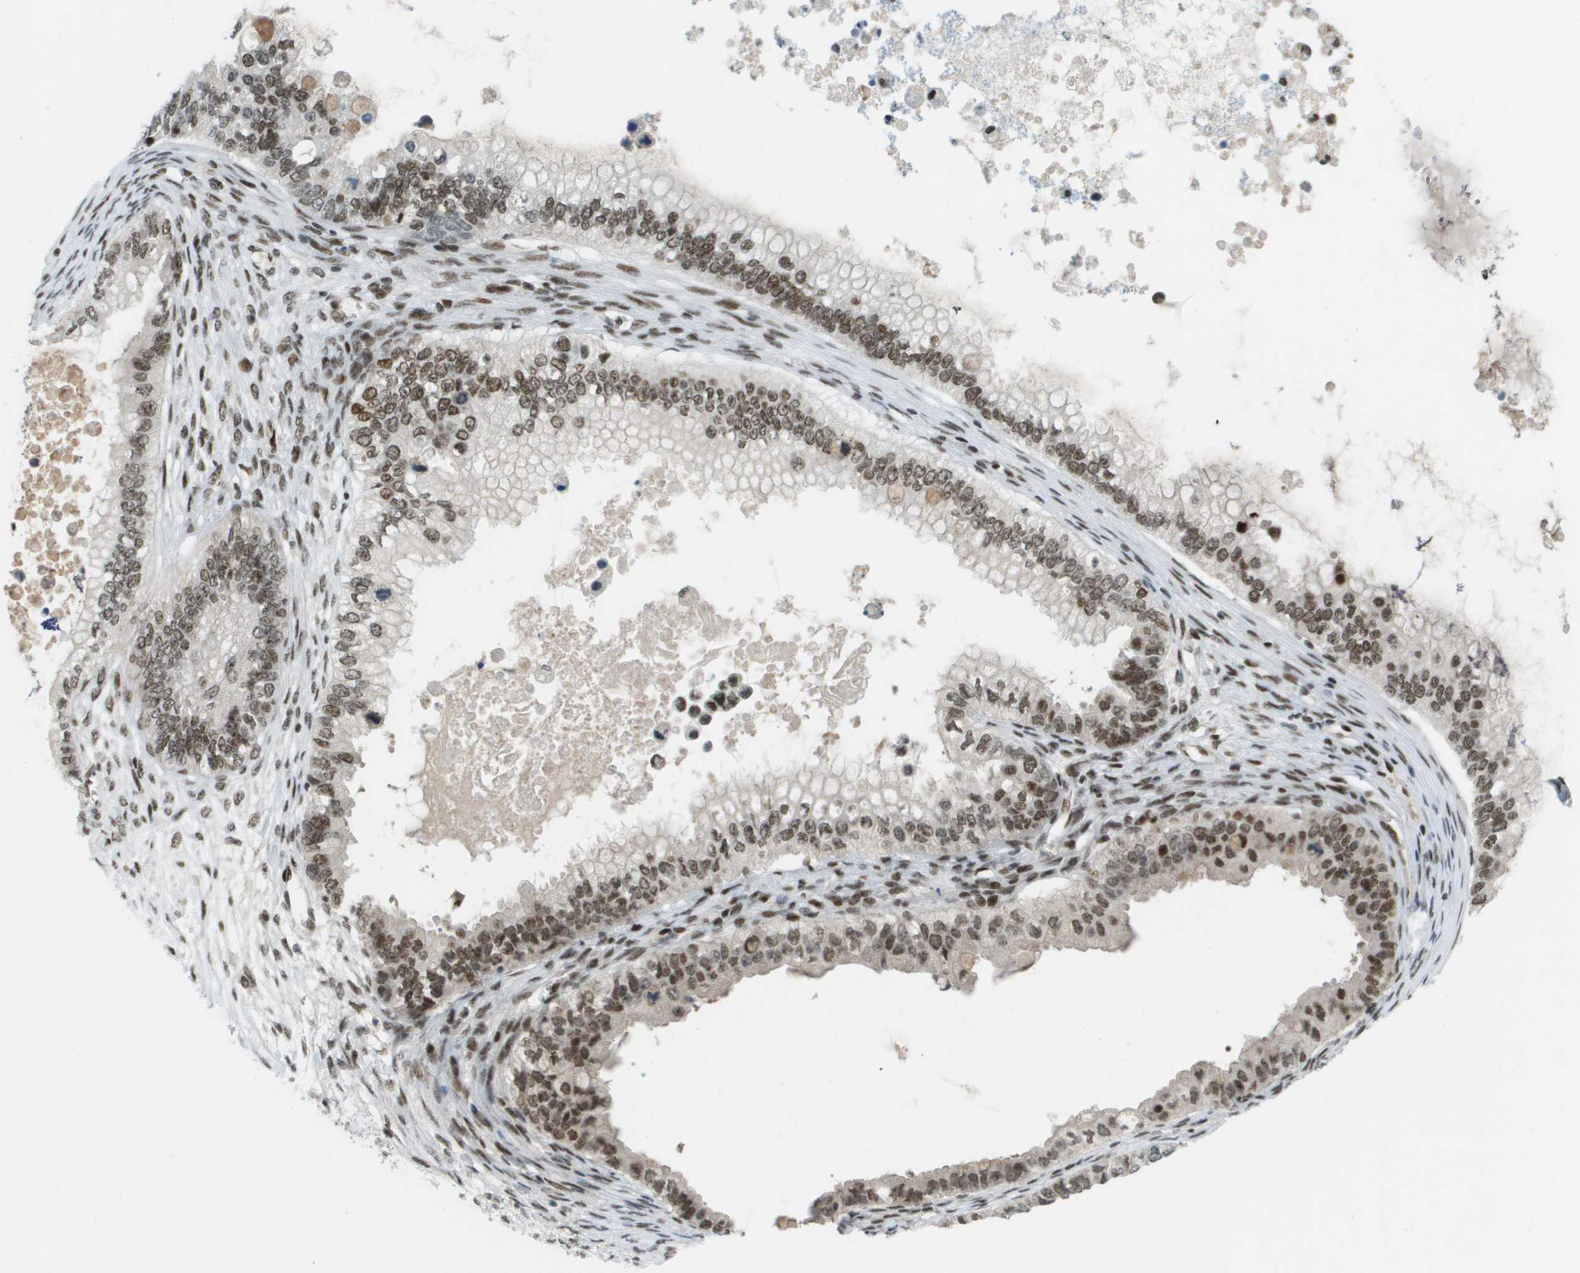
{"staining": {"intensity": "moderate", "quantity": ">75%", "location": "cytoplasmic/membranous,nuclear"}, "tissue": "ovarian cancer", "cell_type": "Tumor cells", "image_type": "cancer", "snomed": [{"axis": "morphology", "description": "Cystadenocarcinoma, mucinous, NOS"}, {"axis": "topography", "description": "Ovary"}], "caption": "Moderate cytoplasmic/membranous and nuclear staining is seen in about >75% of tumor cells in ovarian cancer.", "gene": "IRF7", "patient": {"sex": "female", "age": 80}}